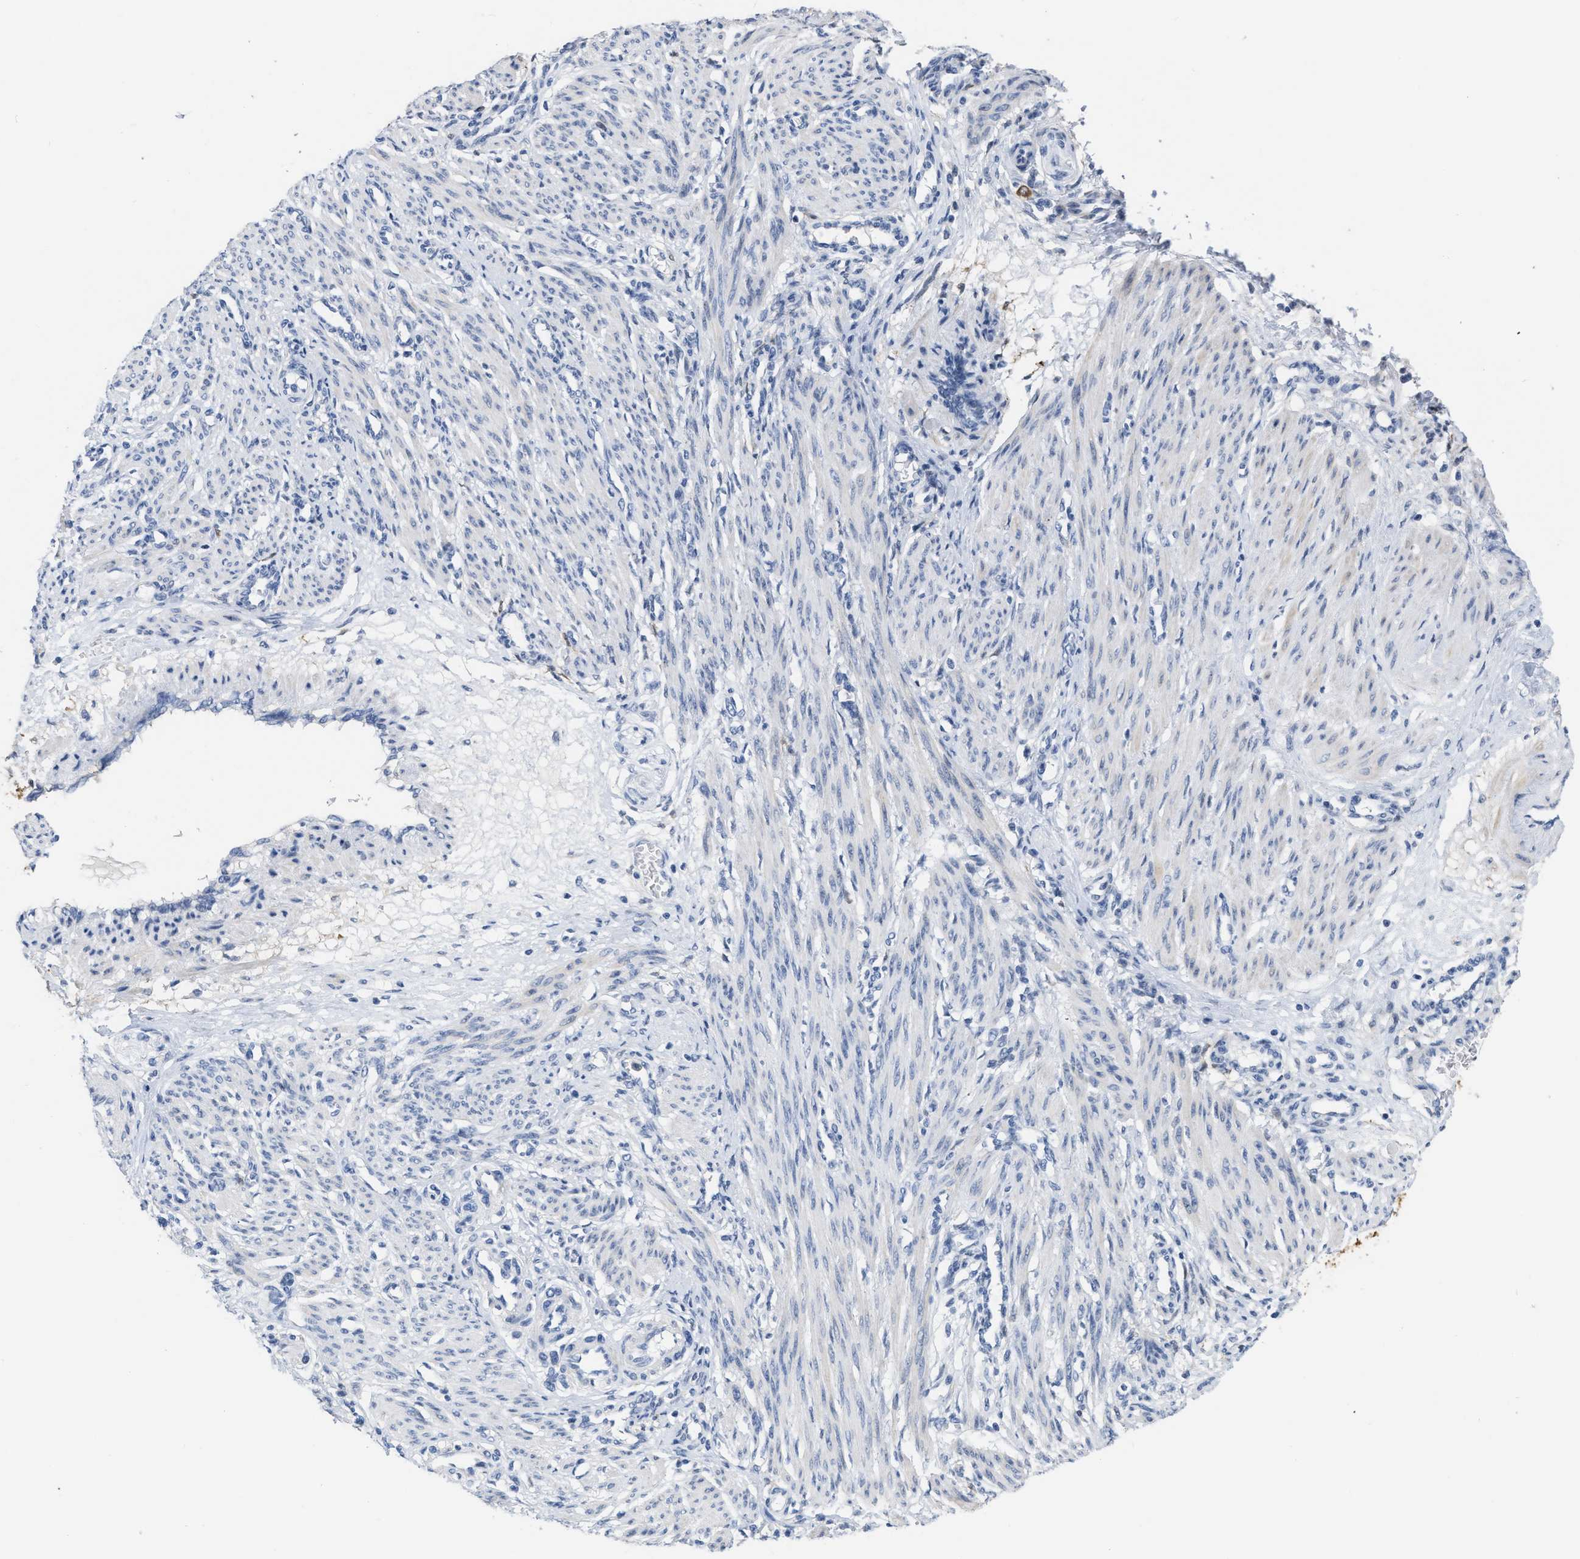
{"staining": {"intensity": "weak", "quantity": "25%-75%", "location": "cytoplasmic/membranous"}, "tissue": "smooth muscle", "cell_type": "Smooth muscle cells", "image_type": "normal", "snomed": [{"axis": "morphology", "description": "Normal tissue, NOS"}, {"axis": "topography", "description": "Endometrium"}], "caption": "An immunohistochemistry image of benign tissue is shown. Protein staining in brown shows weak cytoplasmic/membranous positivity in smooth muscle within smooth muscle cells. The protein is stained brown, and the nuclei are stained in blue (DAB (3,3'-diaminobenzidine) IHC with brightfield microscopy, high magnification).", "gene": "CRYM", "patient": {"sex": "female", "age": 33}}